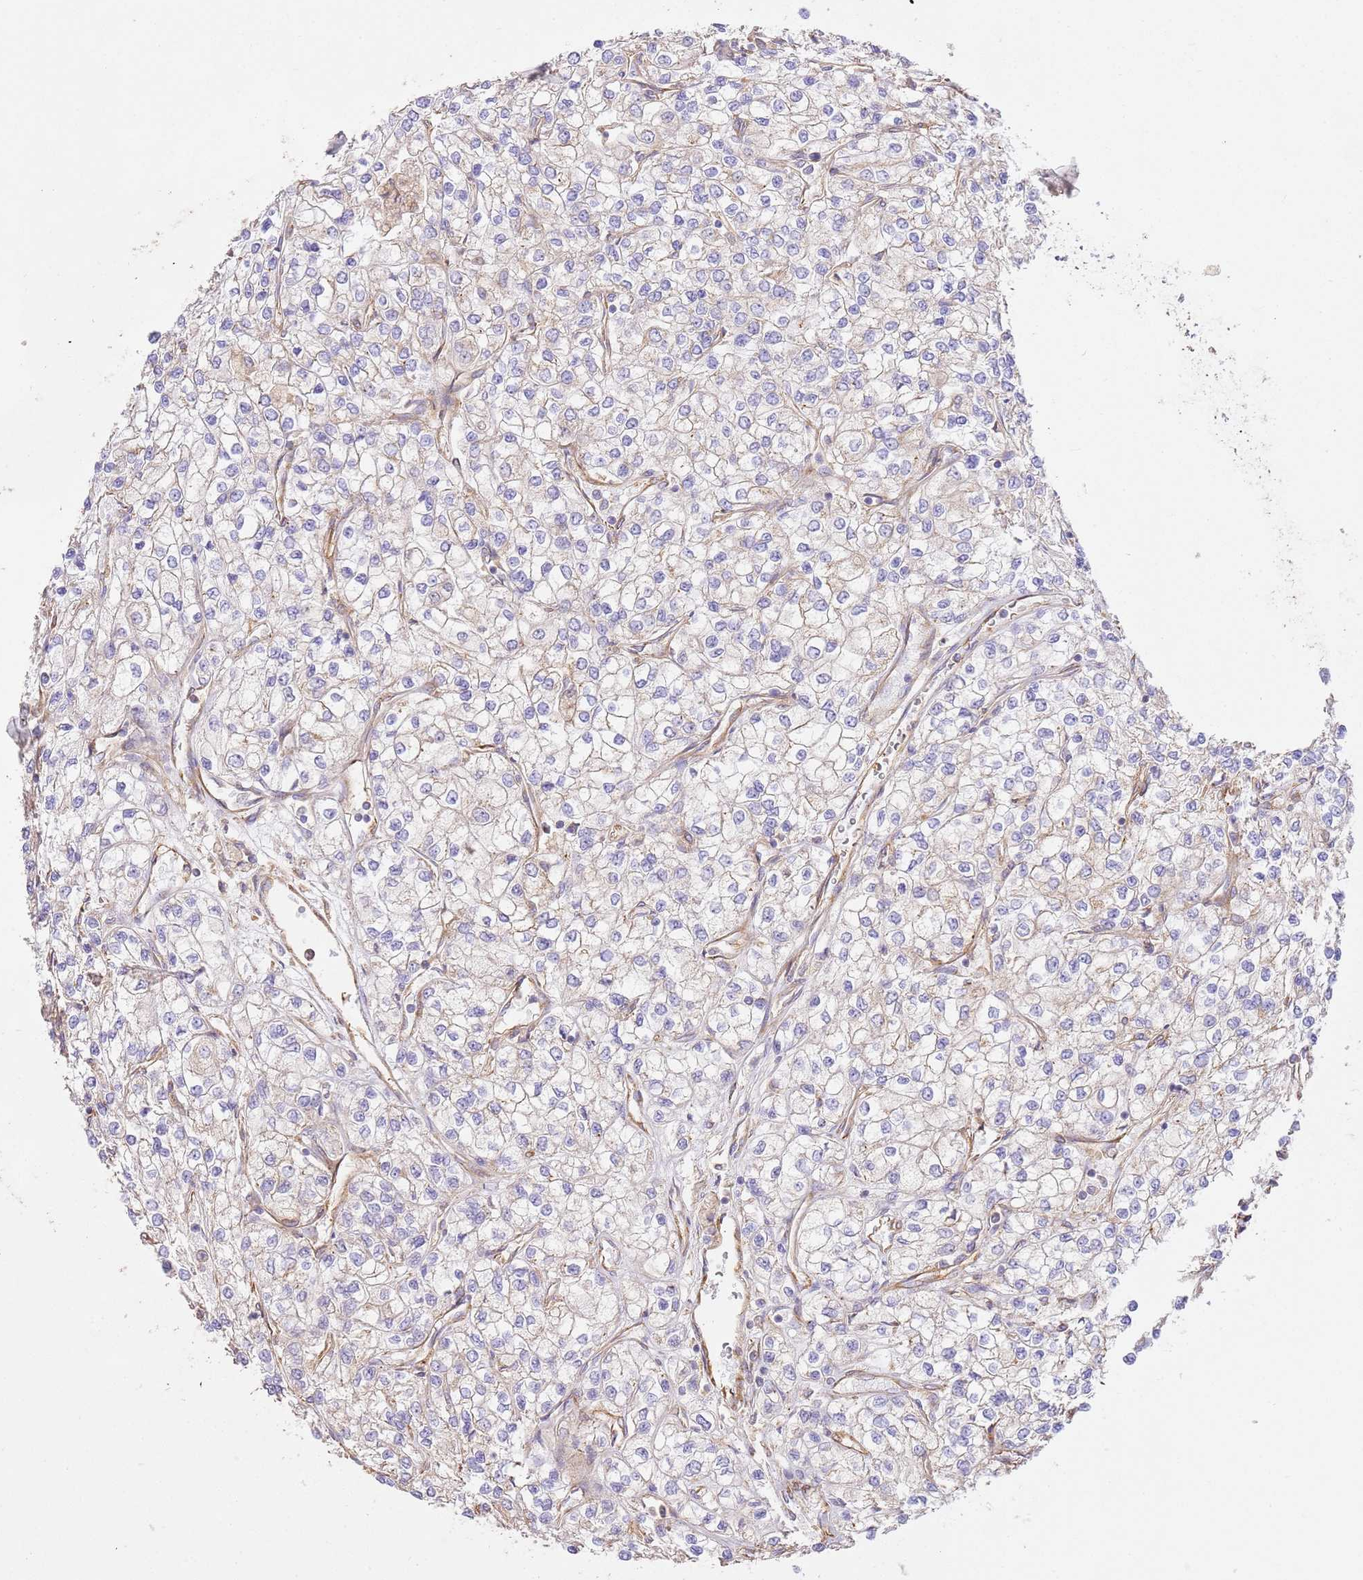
{"staining": {"intensity": "weak", "quantity": "<25%", "location": "cytoplasmic/membranous"}, "tissue": "renal cancer", "cell_type": "Tumor cells", "image_type": "cancer", "snomed": [{"axis": "morphology", "description": "Adenocarcinoma, NOS"}, {"axis": "topography", "description": "Kidney"}], "caption": "Immunohistochemistry (IHC) micrograph of human adenocarcinoma (renal) stained for a protein (brown), which exhibits no expression in tumor cells.", "gene": "ZBTB39", "patient": {"sex": "male", "age": 80}}